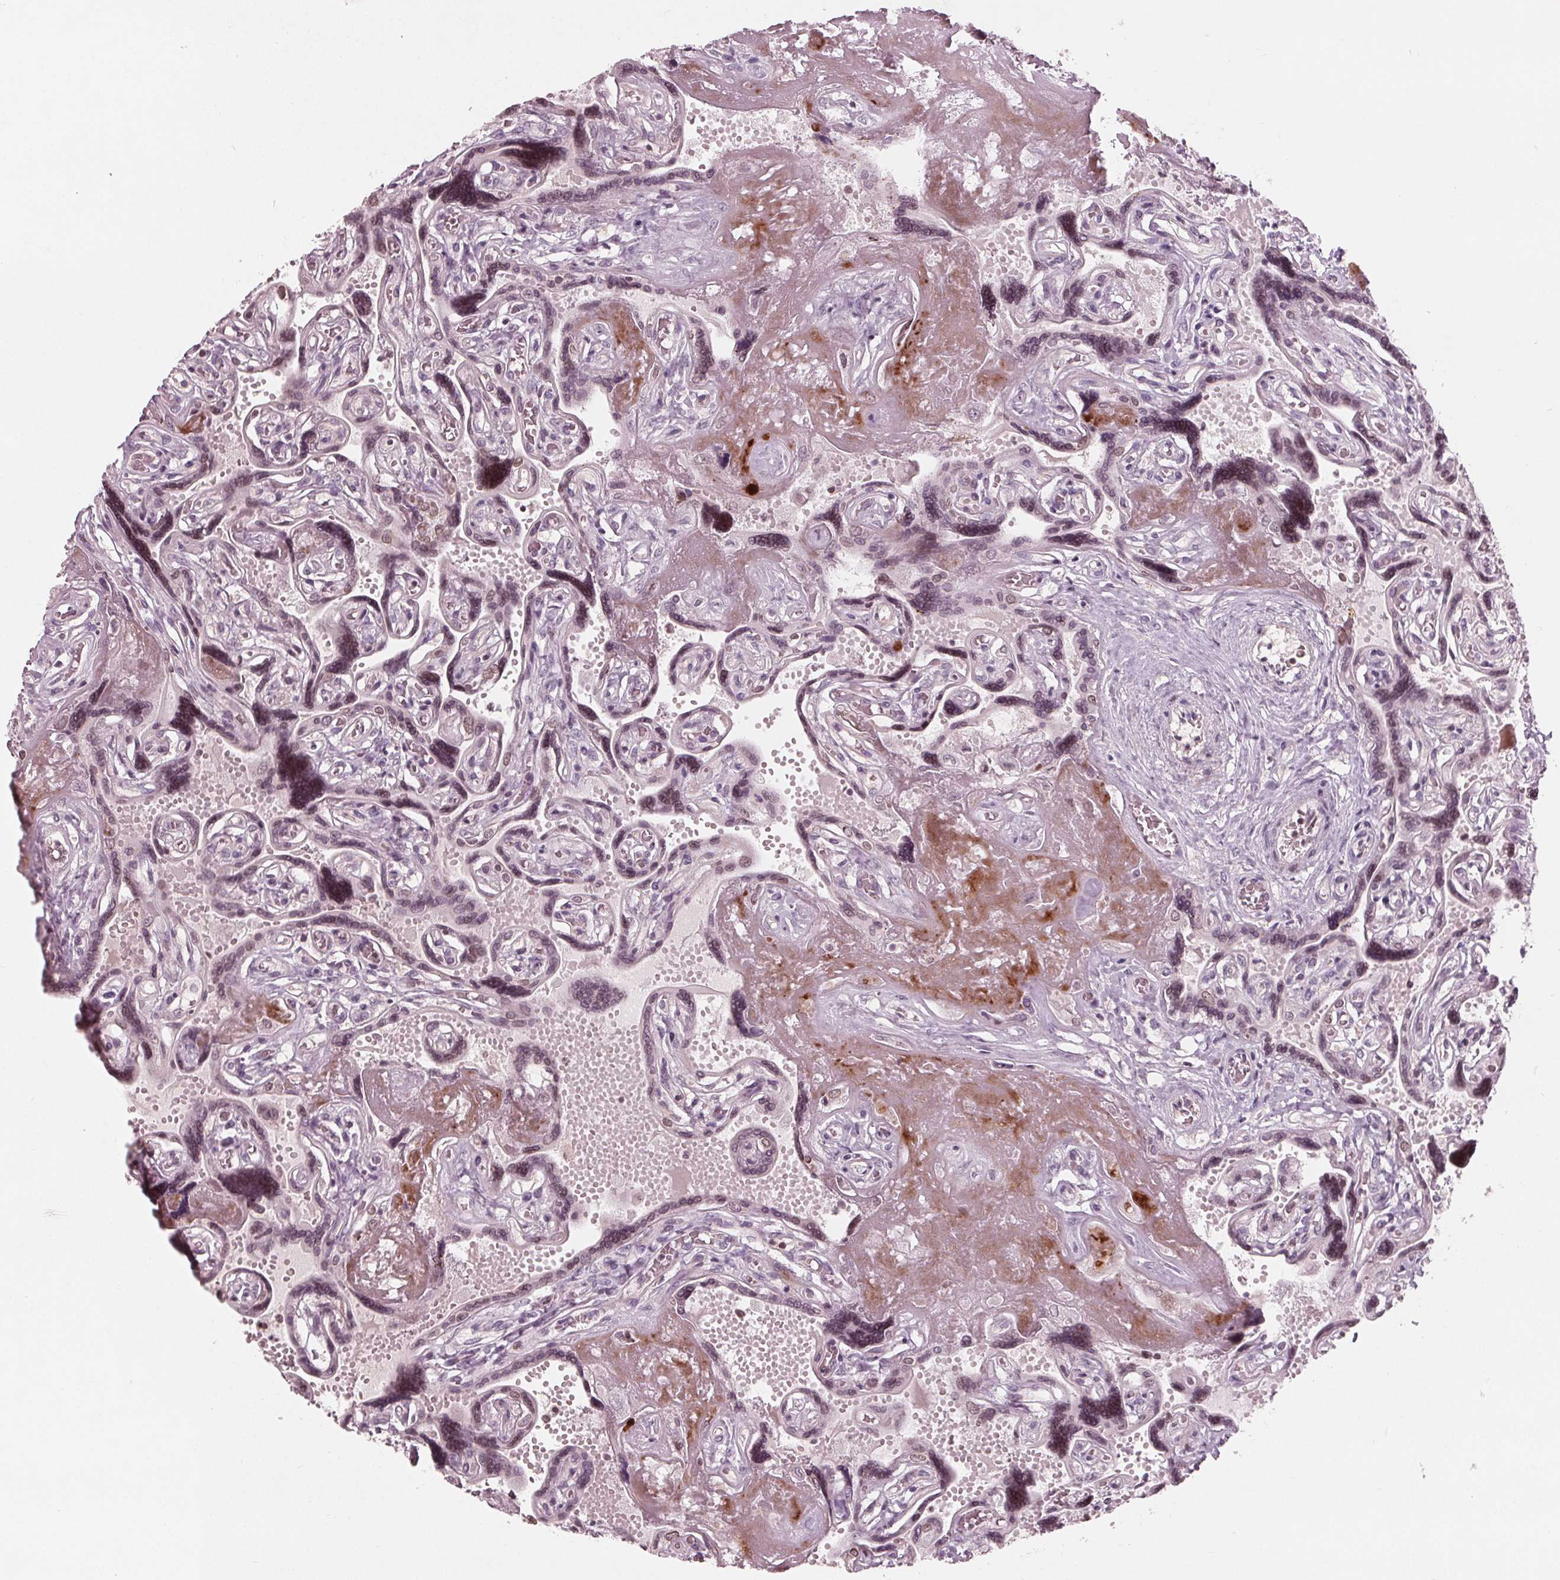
{"staining": {"intensity": "negative", "quantity": "none", "location": "none"}, "tissue": "placenta", "cell_type": "Decidual cells", "image_type": "normal", "snomed": [{"axis": "morphology", "description": "Normal tissue, NOS"}, {"axis": "topography", "description": "Placenta"}], "caption": "Decidual cells show no significant protein expression in unremarkable placenta. Brightfield microscopy of immunohistochemistry (IHC) stained with DAB (3,3'-diaminobenzidine) (brown) and hematoxylin (blue), captured at high magnification.", "gene": "NUP210", "patient": {"sex": "female", "age": 32}}